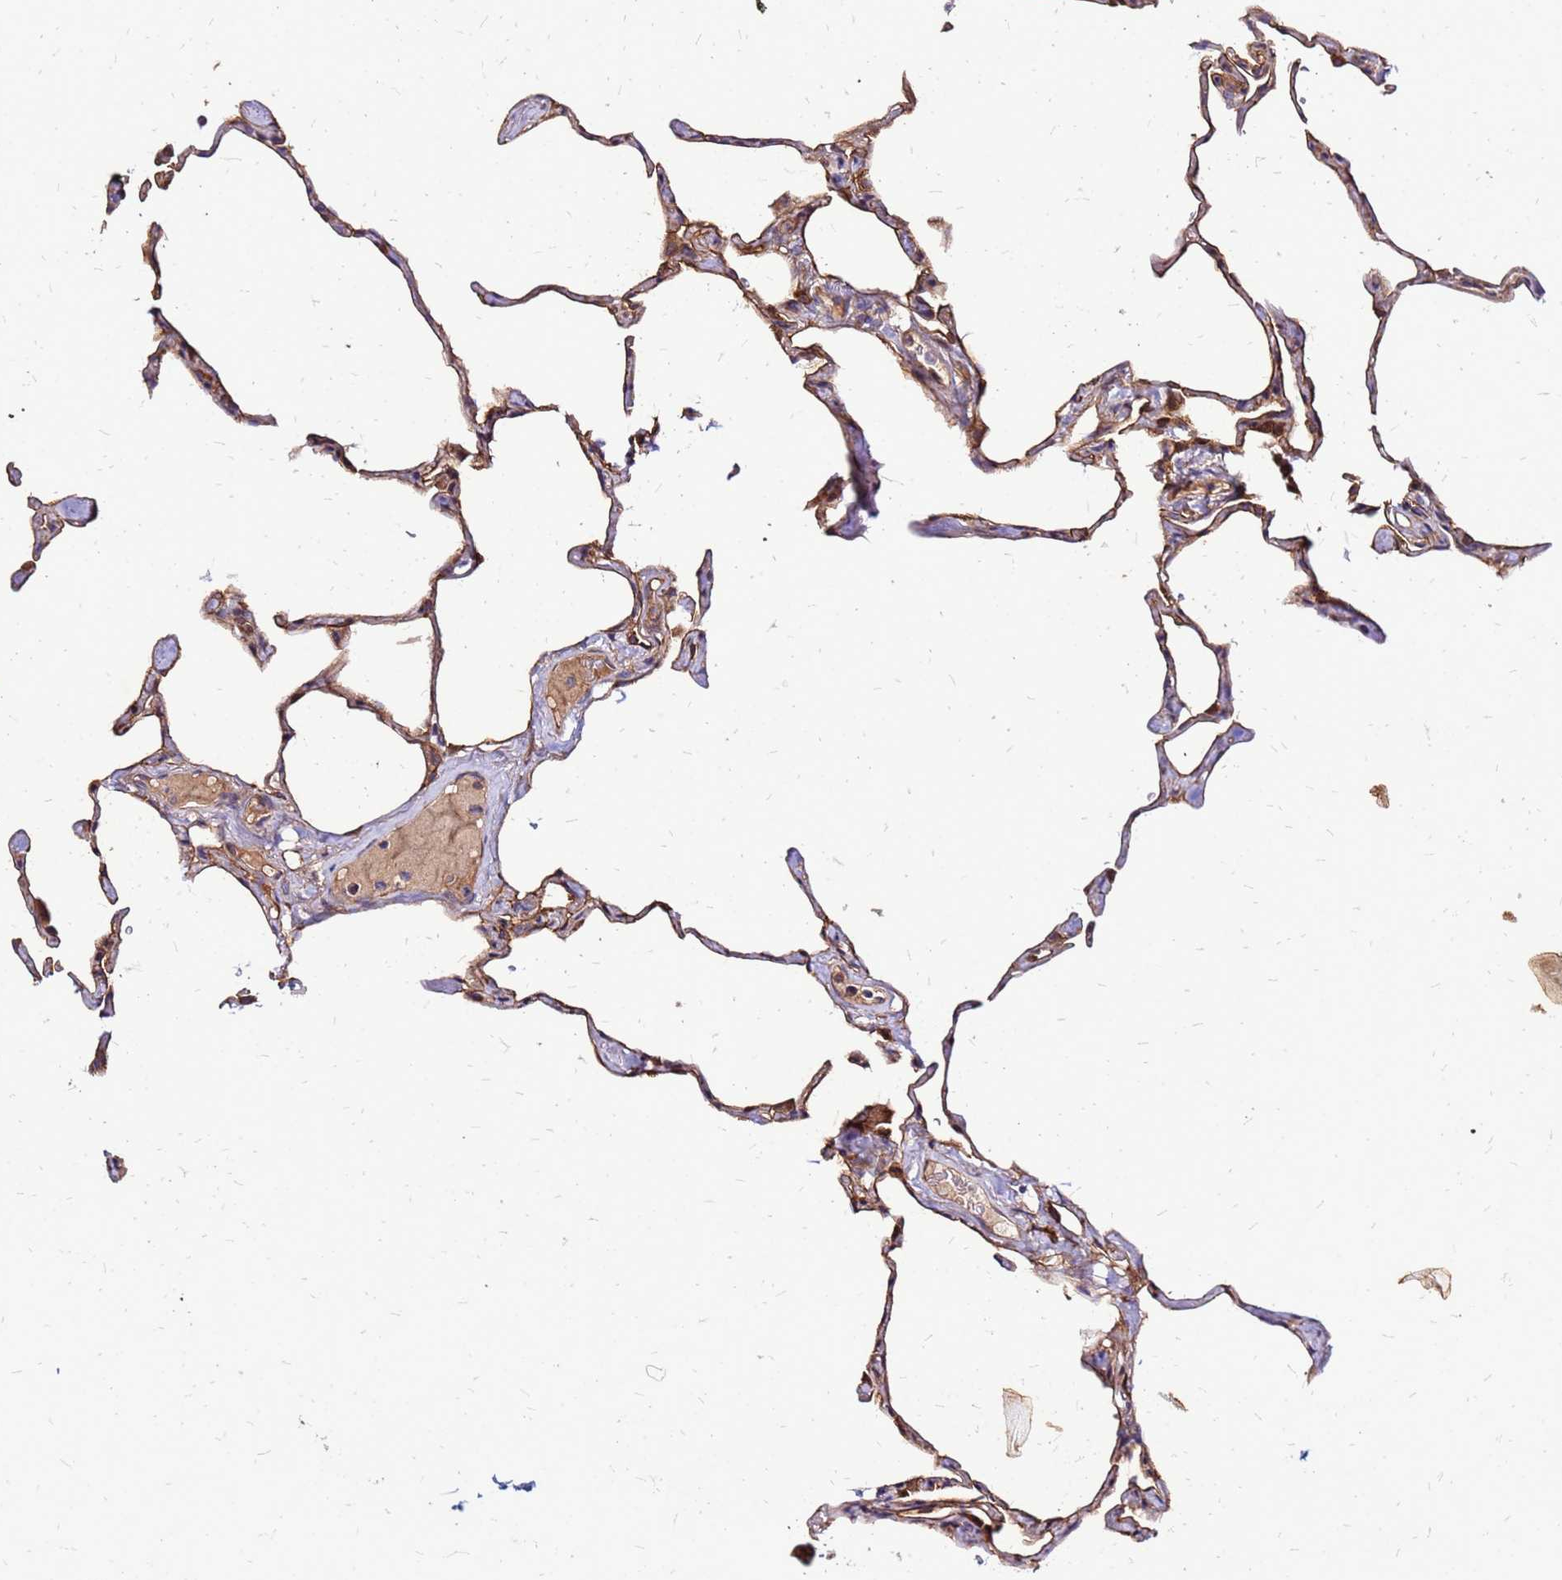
{"staining": {"intensity": "moderate", "quantity": "25%-75%", "location": "cytoplasmic/membranous"}, "tissue": "lung", "cell_type": "Alveolar cells", "image_type": "normal", "snomed": [{"axis": "morphology", "description": "Normal tissue, NOS"}, {"axis": "topography", "description": "Lung"}], "caption": "A brown stain highlights moderate cytoplasmic/membranous expression of a protein in alveolar cells of normal human lung.", "gene": "VMO1", "patient": {"sex": "male", "age": 65}}